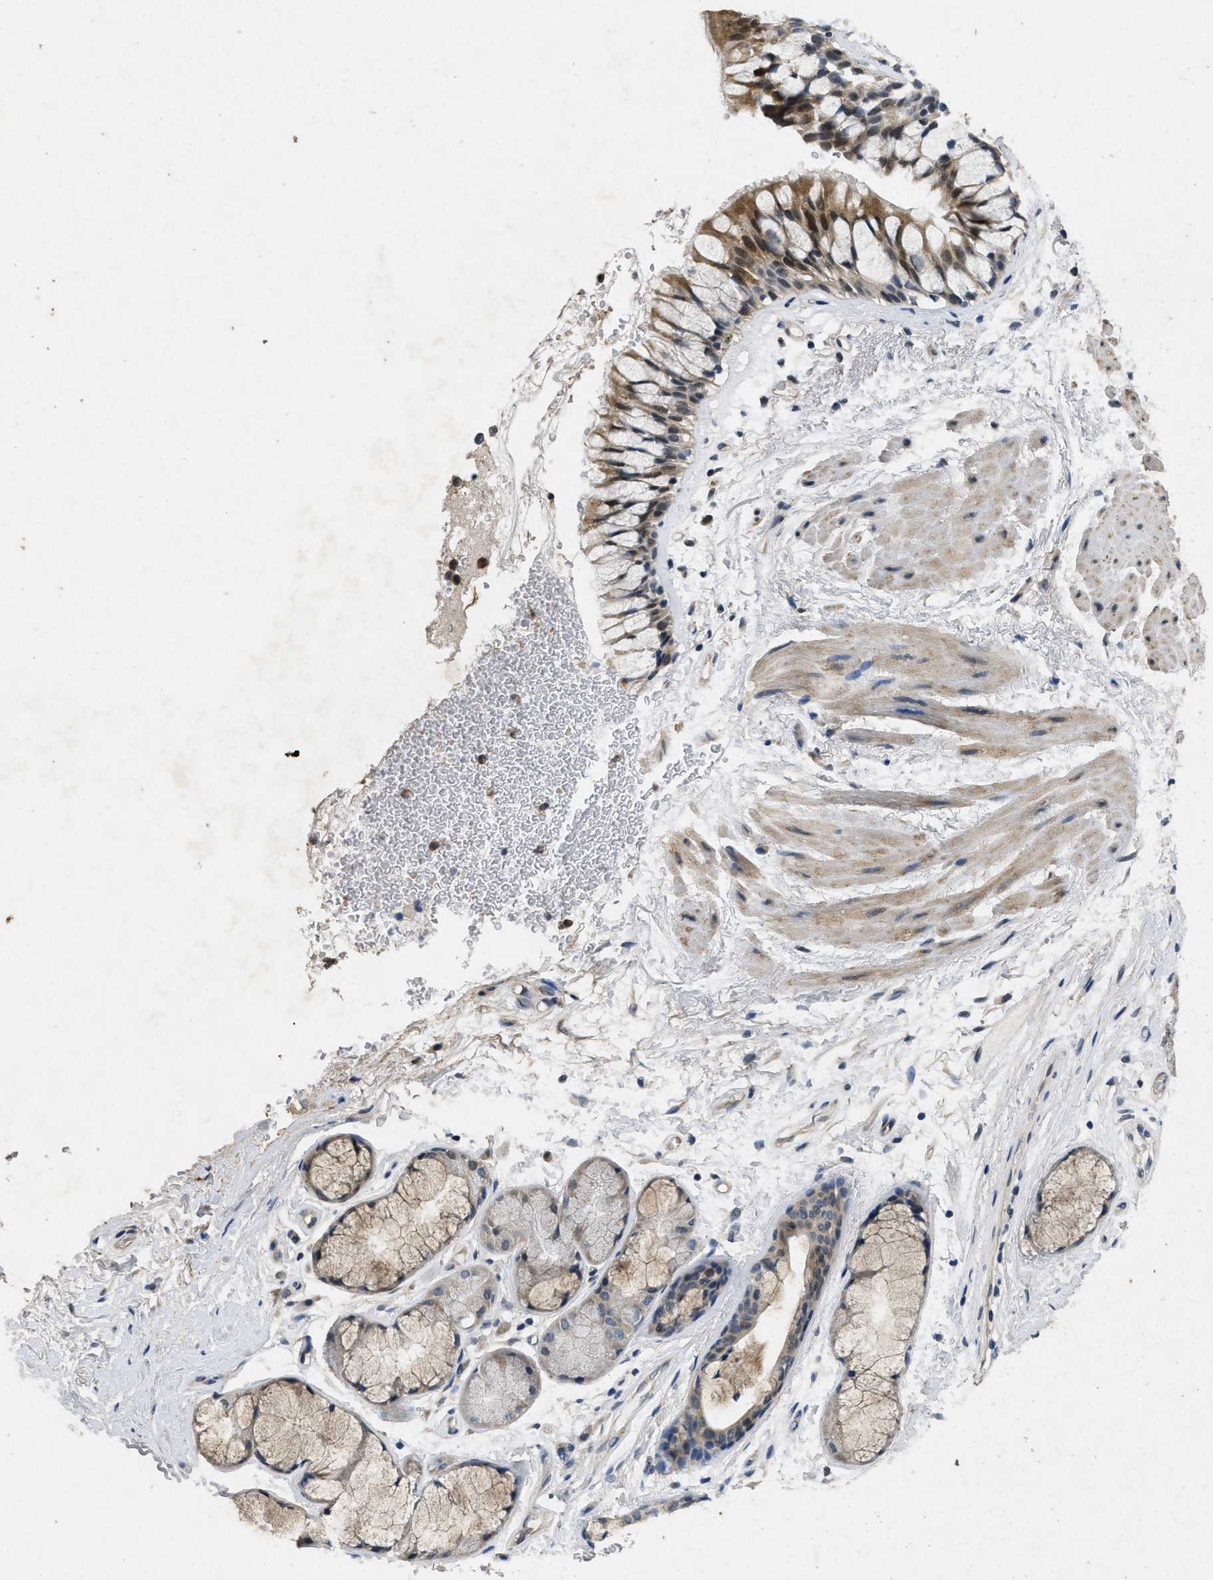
{"staining": {"intensity": "moderate", "quantity": "25%-75%", "location": "cytoplasmic/membranous,nuclear"}, "tissue": "bronchus", "cell_type": "Respiratory epithelial cells", "image_type": "normal", "snomed": [{"axis": "morphology", "description": "Normal tissue, NOS"}, {"axis": "topography", "description": "Bronchus"}], "caption": "Moderate cytoplasmic/membranous,nuclear positivity for a protein is seen in about 25%-75% of respiratory epithelial cells of normal bronchus using immunohistochemistry.", "gene": "PAPOLG", "patient": {"sex": "male", "age": 66}}